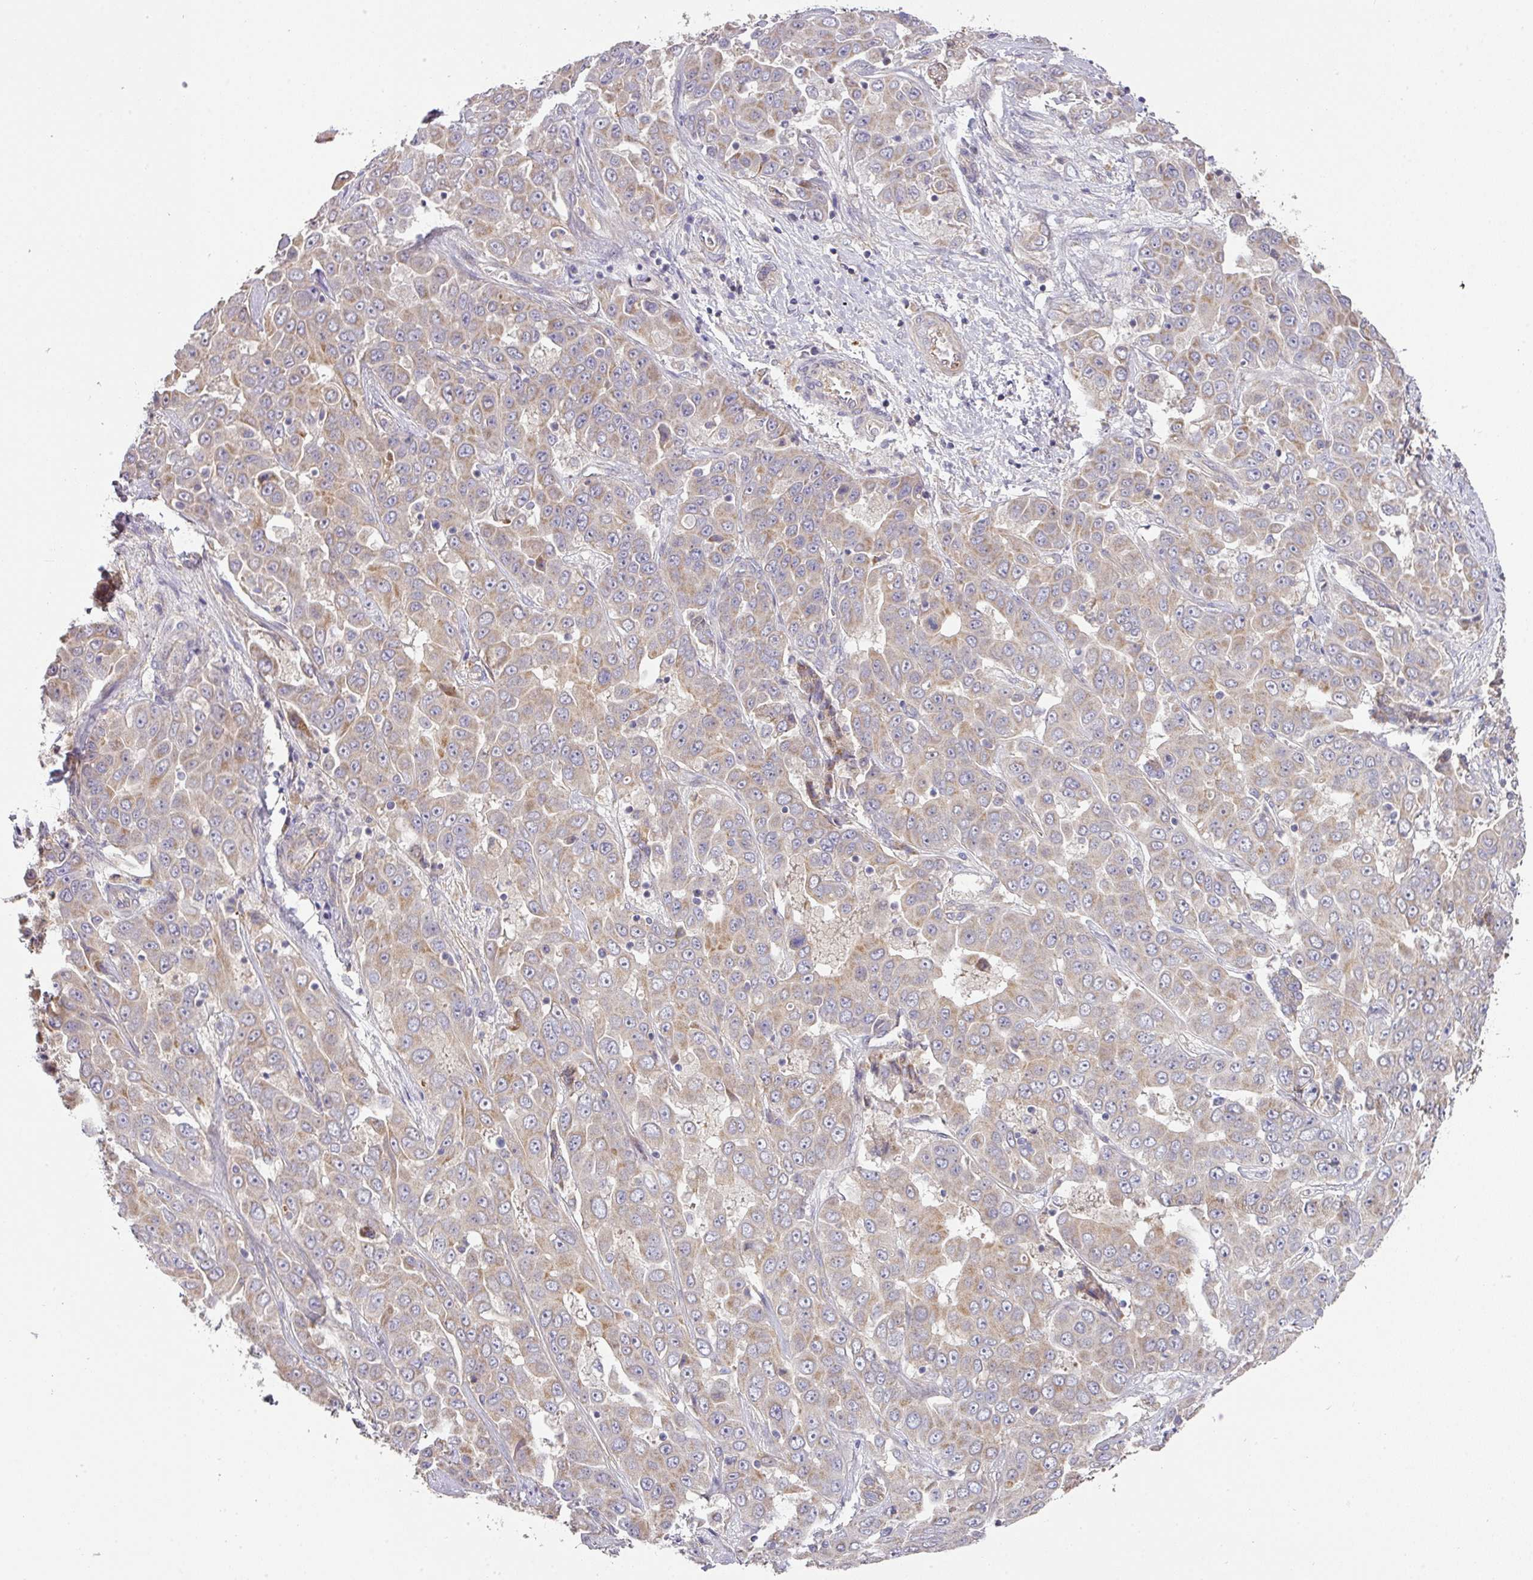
{"staining": {"intensity": "weak", "quantity": "25%-75%", "location": "cytoplasmic/membranous"}, "tissue": "liver cancer", "cell_type": "Tumor cells", "image_type": "cancer", "snomed": [{"axis": "morphology", "description": "Cholangiocarcinoma"}, {"axis": "topography", "description": "Liver"}], "caption": "Weak cytoplasmic/membranous staining is seen in about 25%-75% of tumor cells in liver cancer (cholangiocarcinoma). The staining was performed using DAB to visualize the protein expression in brown, while the nuclei were stained in blue with hematoxylin (Magnification: 20x).", "gene": "STK35", "patient": {"sex": "female", "age": 52}}